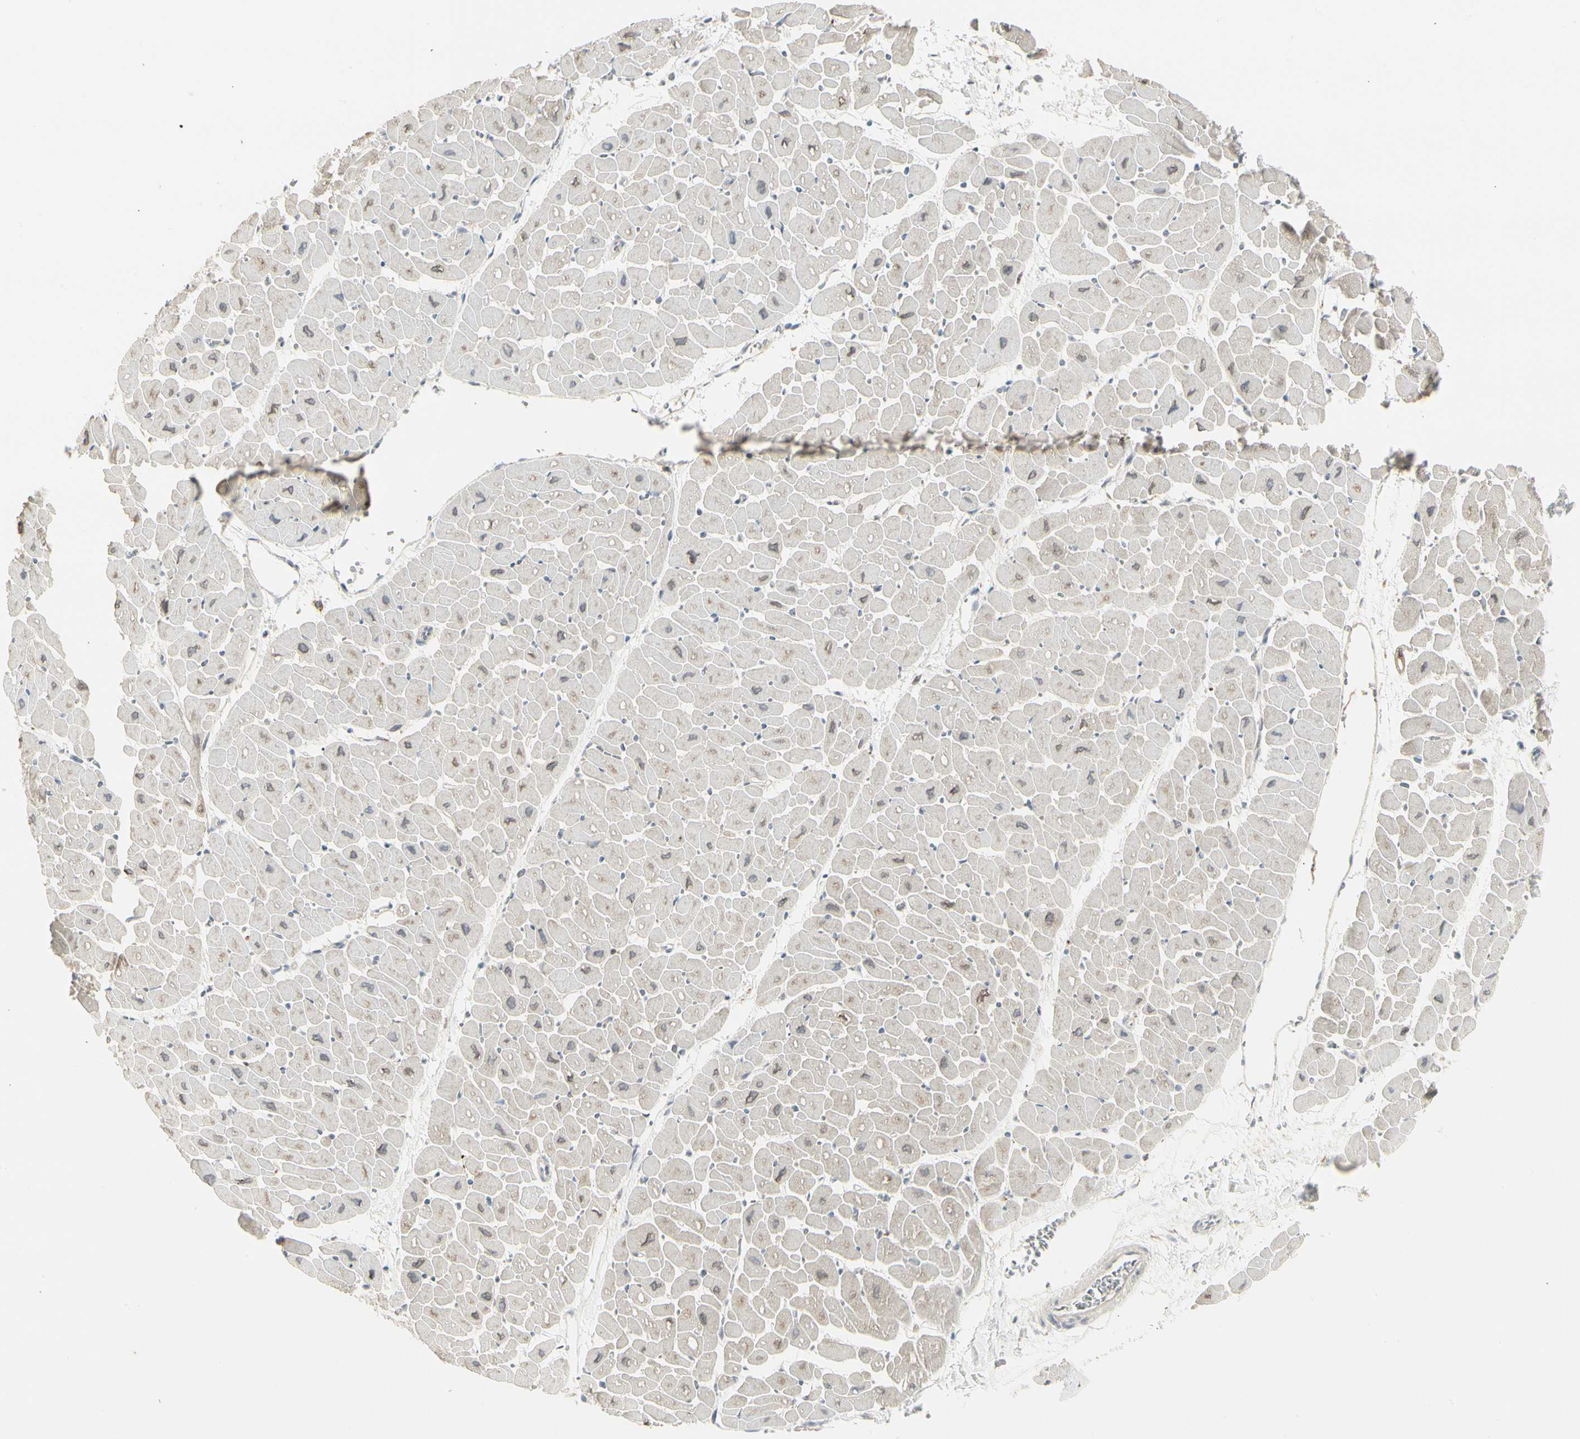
{"staining": {"intensity": "weak", "quantity": "<25%", "location": "cytoplasmic/membranous"}, "tissue": "heart muscle", "cell_type": "Cardiomyocytes", "image_type": "normal", "snomed": [{"axis": "morphology", "description": "Normal tissue, NOS"}, {"axis": "topography", "description": "Heart"}], "caption": "A high-resolution image shows immunohistochemistry (IHC) staining of unremarkable heart muscle, which demonstrates no significant staining in cardiomyocytes.", "gene": "GRN", "patient": {"sex": "male", "age": 45}}